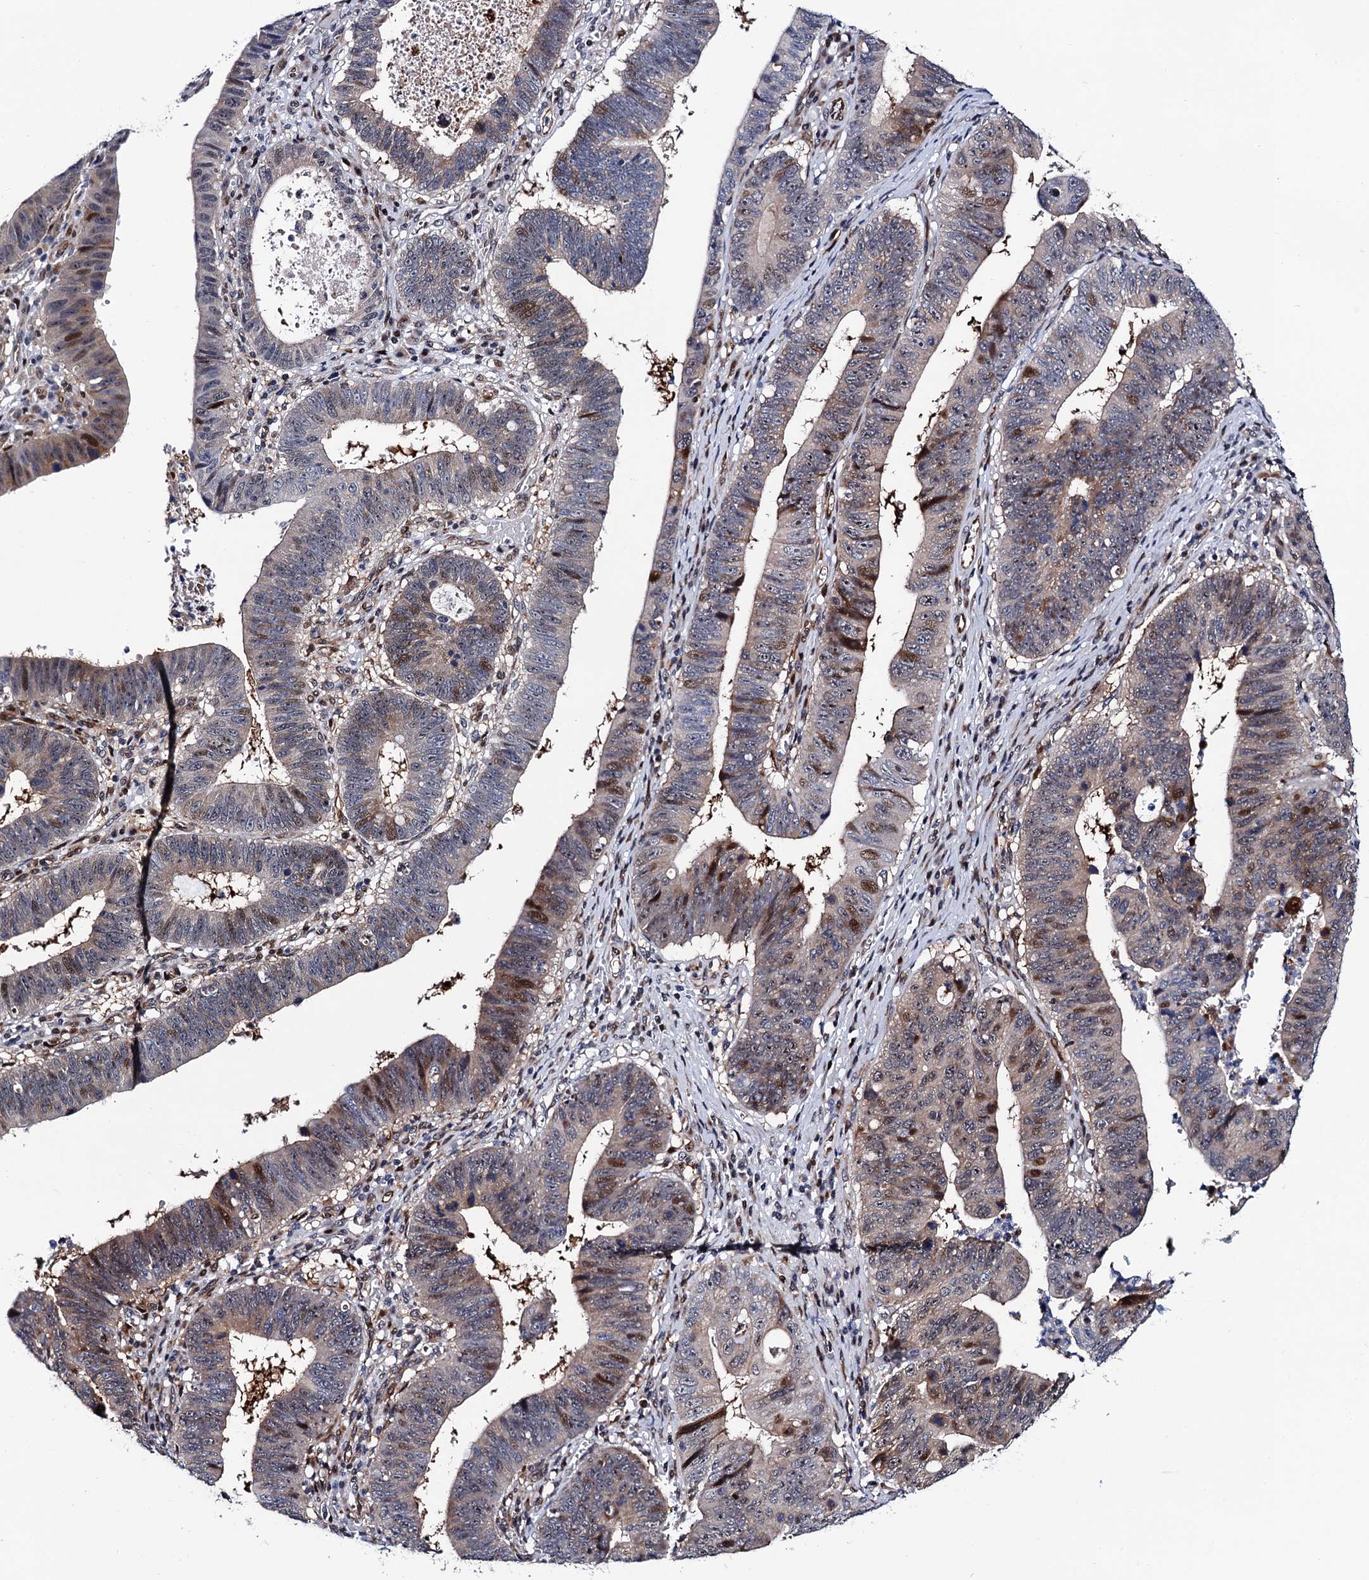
{"staining": {"intensity": "moderate", "quantity": "<25%", "location": "cytoplasmic/membranous,nuclear"}, "tissue": "stomach cancer", "cell_type": "Tumor cells", "image_type": "cancer", "snomed": [{"axis": "morphology", "description": "Adenocarcinoma, NOS"}, {"axis": "topography", "description": "Stomach"}], "caption": "Immunohistochemical staining of human stomach adenocarcinoma displays low levels of moderate cytoplasmic/membranous and nuclear protein positivity in approximately <25% of tumor cells.", "gene": "TRMT112", "patient": {"sex": "male", "age": 59}}